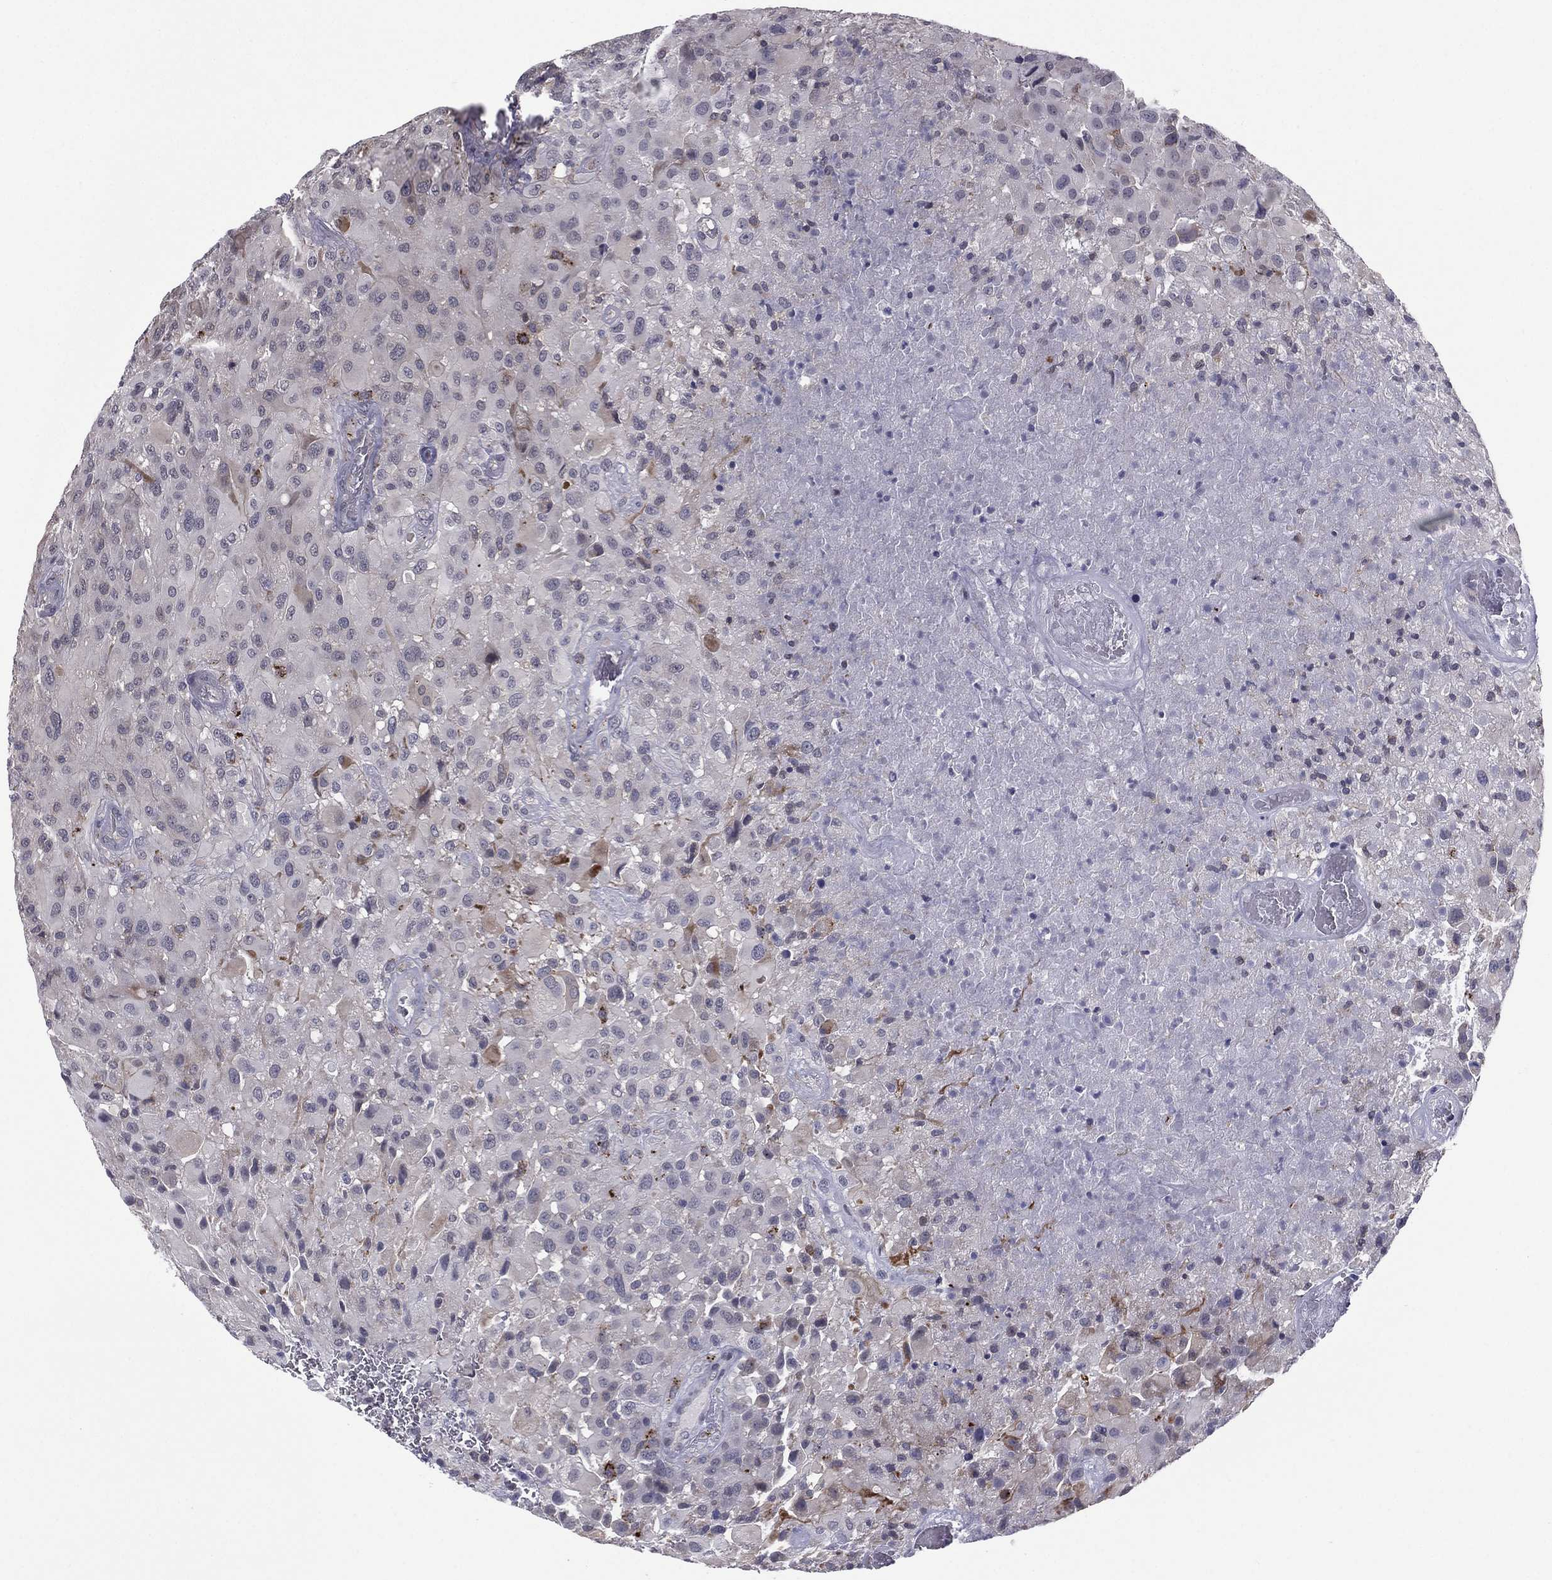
{"staining": {"intensity": "negative", "quantity": "none", "location": "none"}, "tissue": "glioma", "cell_type": "Tumor cells", "image_type": "cancer", "snomed": [{"axis": "morphology", "description": "Glioma, malignant, High grade"}, {"axis": "topography", "description": "Cerebral cortex"}], "caption": "Histopathology image shows no significant protein staining in tumor cells of glioma. (Immunohistochemistry (ihc), brightfield microscopy, high magnification).", "gene": "ACTRT2", "patient": {"sex": "male", "age": 35}}